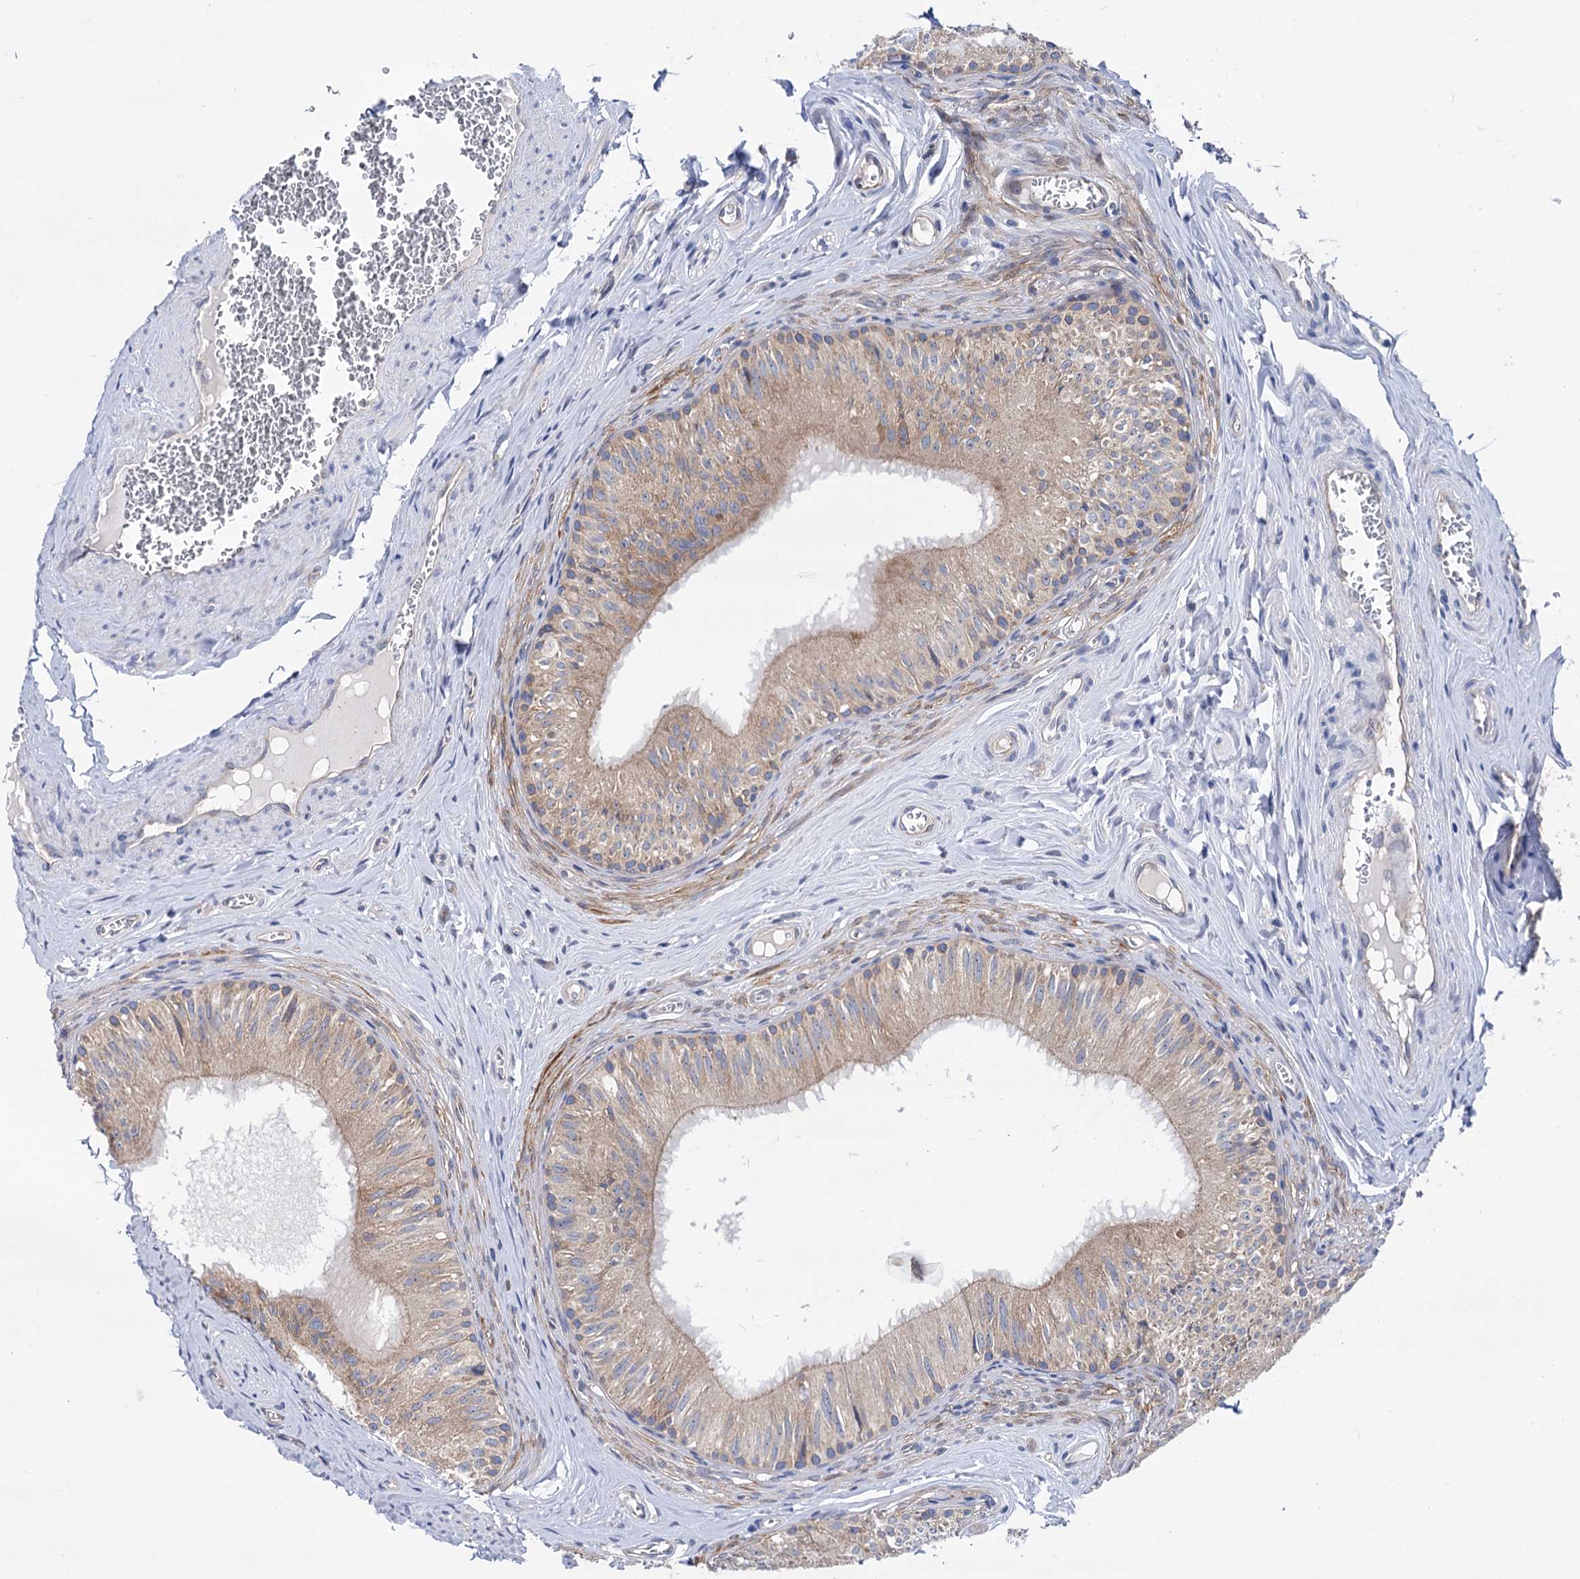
{"staining": {"intensity": "moderate", "quantity": "25%-75%", "location": "cytoplasmic/membranous"}, "tissue": "epididymis", "cell_type": "Glandular cells", "image_type": "normal", "snomed": [{"axis": "morphology", "description": "Normal tissue, NOS"}, {"axis": "topography", "description": "Epididymis"}], "caption": "High-power microscopy captured an IHC micrograph of normal epididymis, revealing moderate cytoplasmic/membranous staining in about 25%-75% of glandular cells. Using DAB (brown) and hematoxylin (blue) stains, captured at high magnification using brightfield microscopy.", "gene": "ZNRD2", "patient": {"sex": "male", "age": 46}}